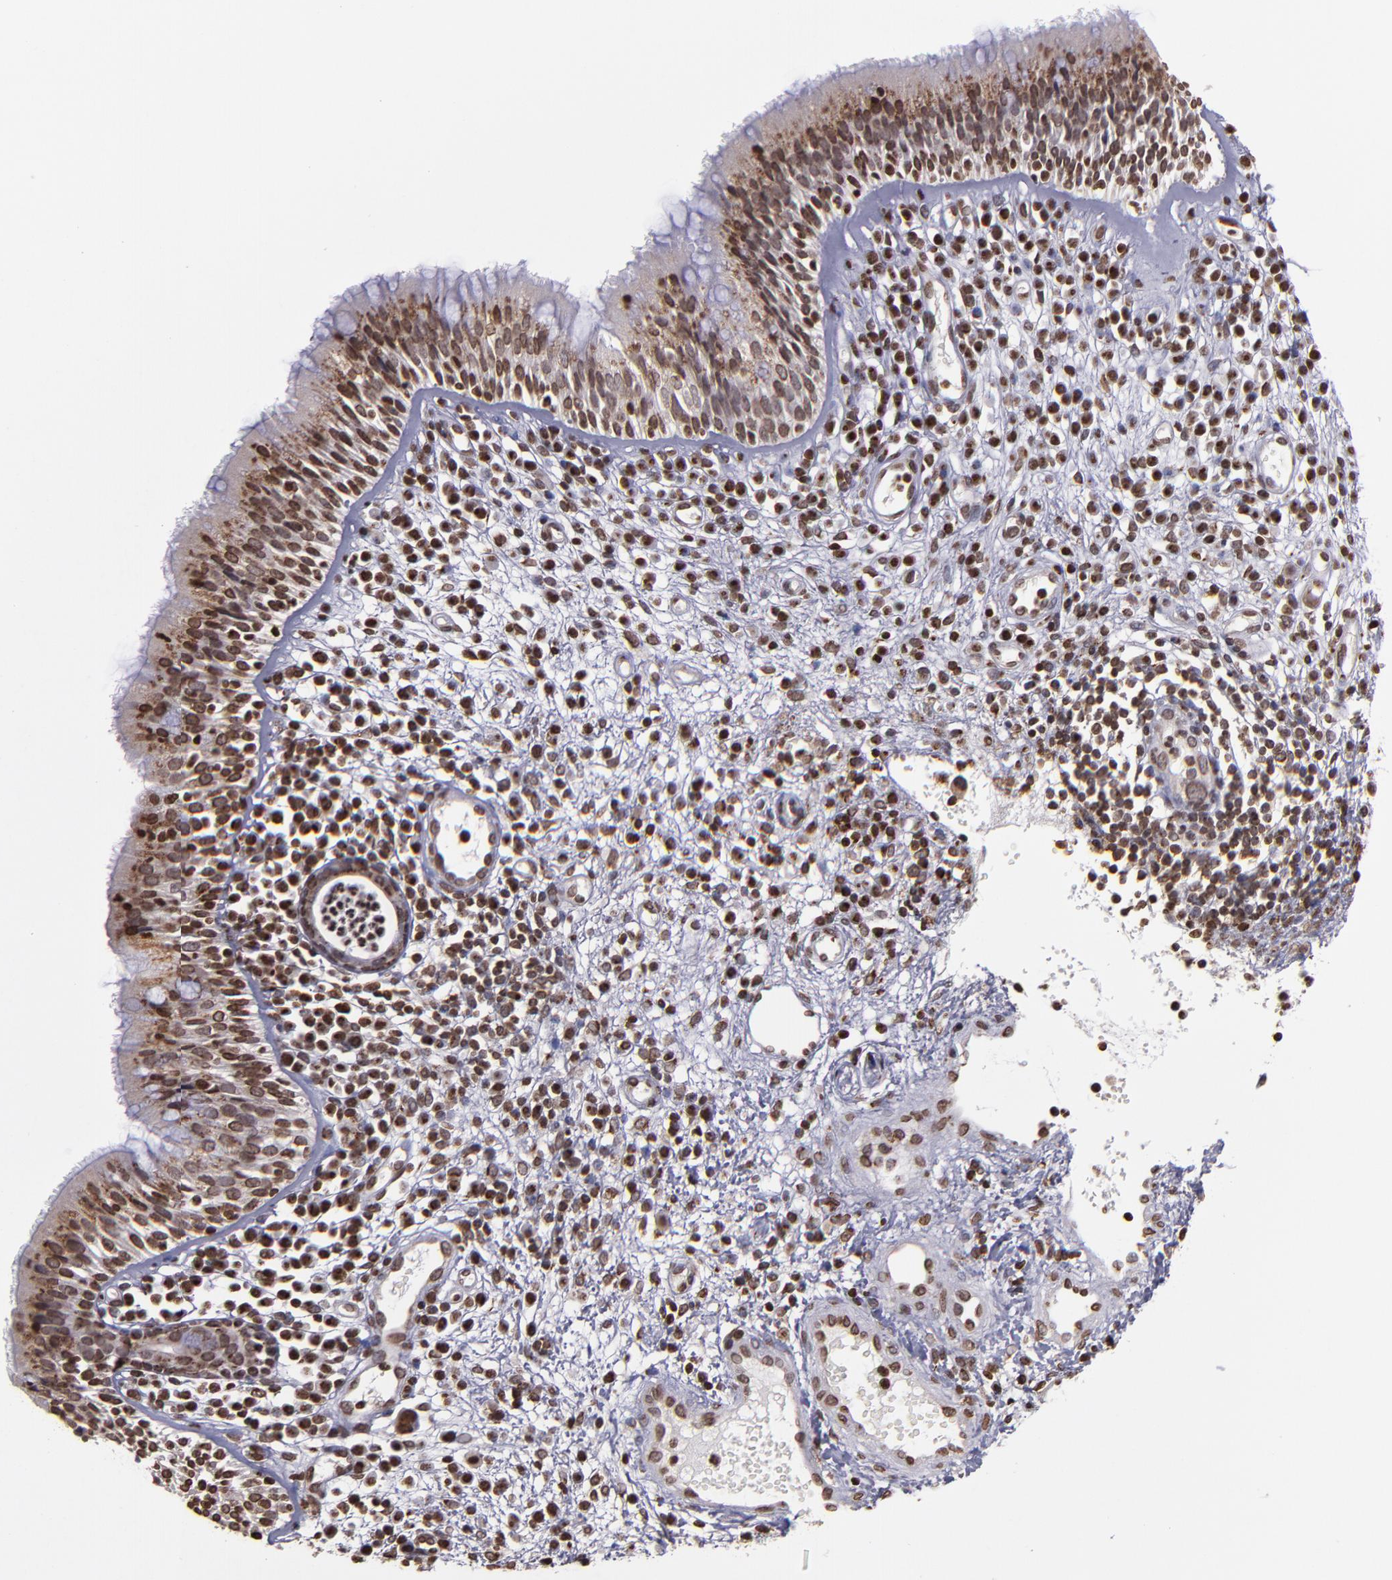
{"staining": {"intensity": "moderate", "quantity": ">75%", "location": "cytoplasmic/membranous,nuclear"}, "tissue": "nasopharynx", "cell_type": "Respiratory epithelial cells", "image_type": "normal", "snomed": [{"axis": "morphology", "description": "Normal tissue, NOS"}, {"axis": "morphology", "description": "Inflammation, NOS"}, {"axis": "morphology", "description": "Malignant melanoma, Metastatic site"}, {"axis": "topography", "description": "Nasopharynx"}], "caption": "About >75% of respiratory epithelial cells in benign human nasopharynx demonstrate moderate cytoplasmic/membranous,nuclear protein staining as visualized by brown immunohistochemical staining.", "gene": "CSDC2", "patient": {"sex": "female", "age": 55}}